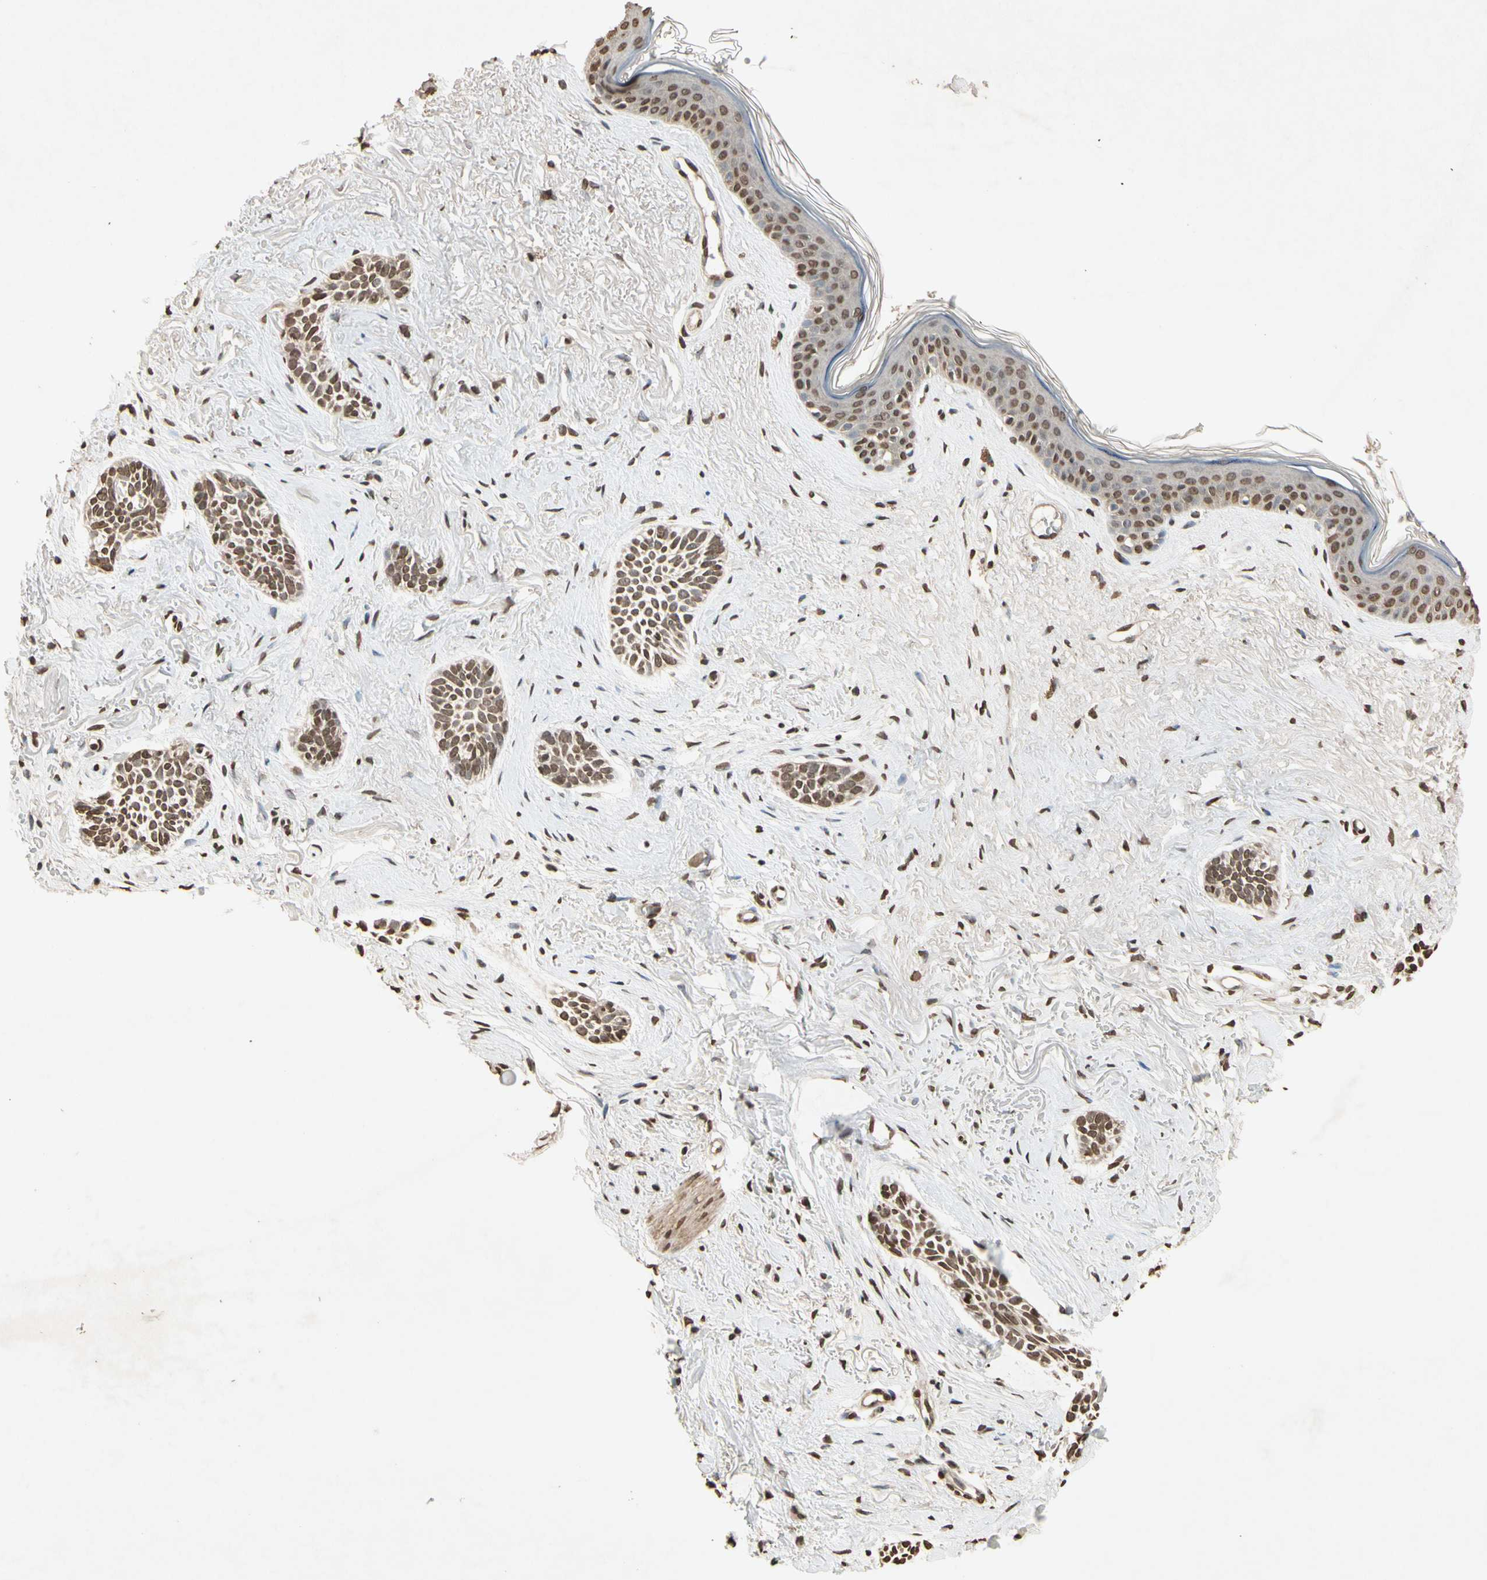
{"staining": {"intensity": "moderate", "quantity": ">75%", "location": "nuclear"}, "tissue": "skin cancer", "cell_type": "Tumor cells", "image_type": "cancer", "snomed": [{"axis": "morphology", "description": "Normal tissue, NOS"}, {"axis": "morphology", "description": "Basal cell carcinoma"}, {"axis": "topography", "description": "Skin"}], "caption": "Moderate nuclear positivity is present in approximately >75% of tumor cells in skin cancer.", "gene": "TOP1", "patient": {"sex": "female", "age": 84}}